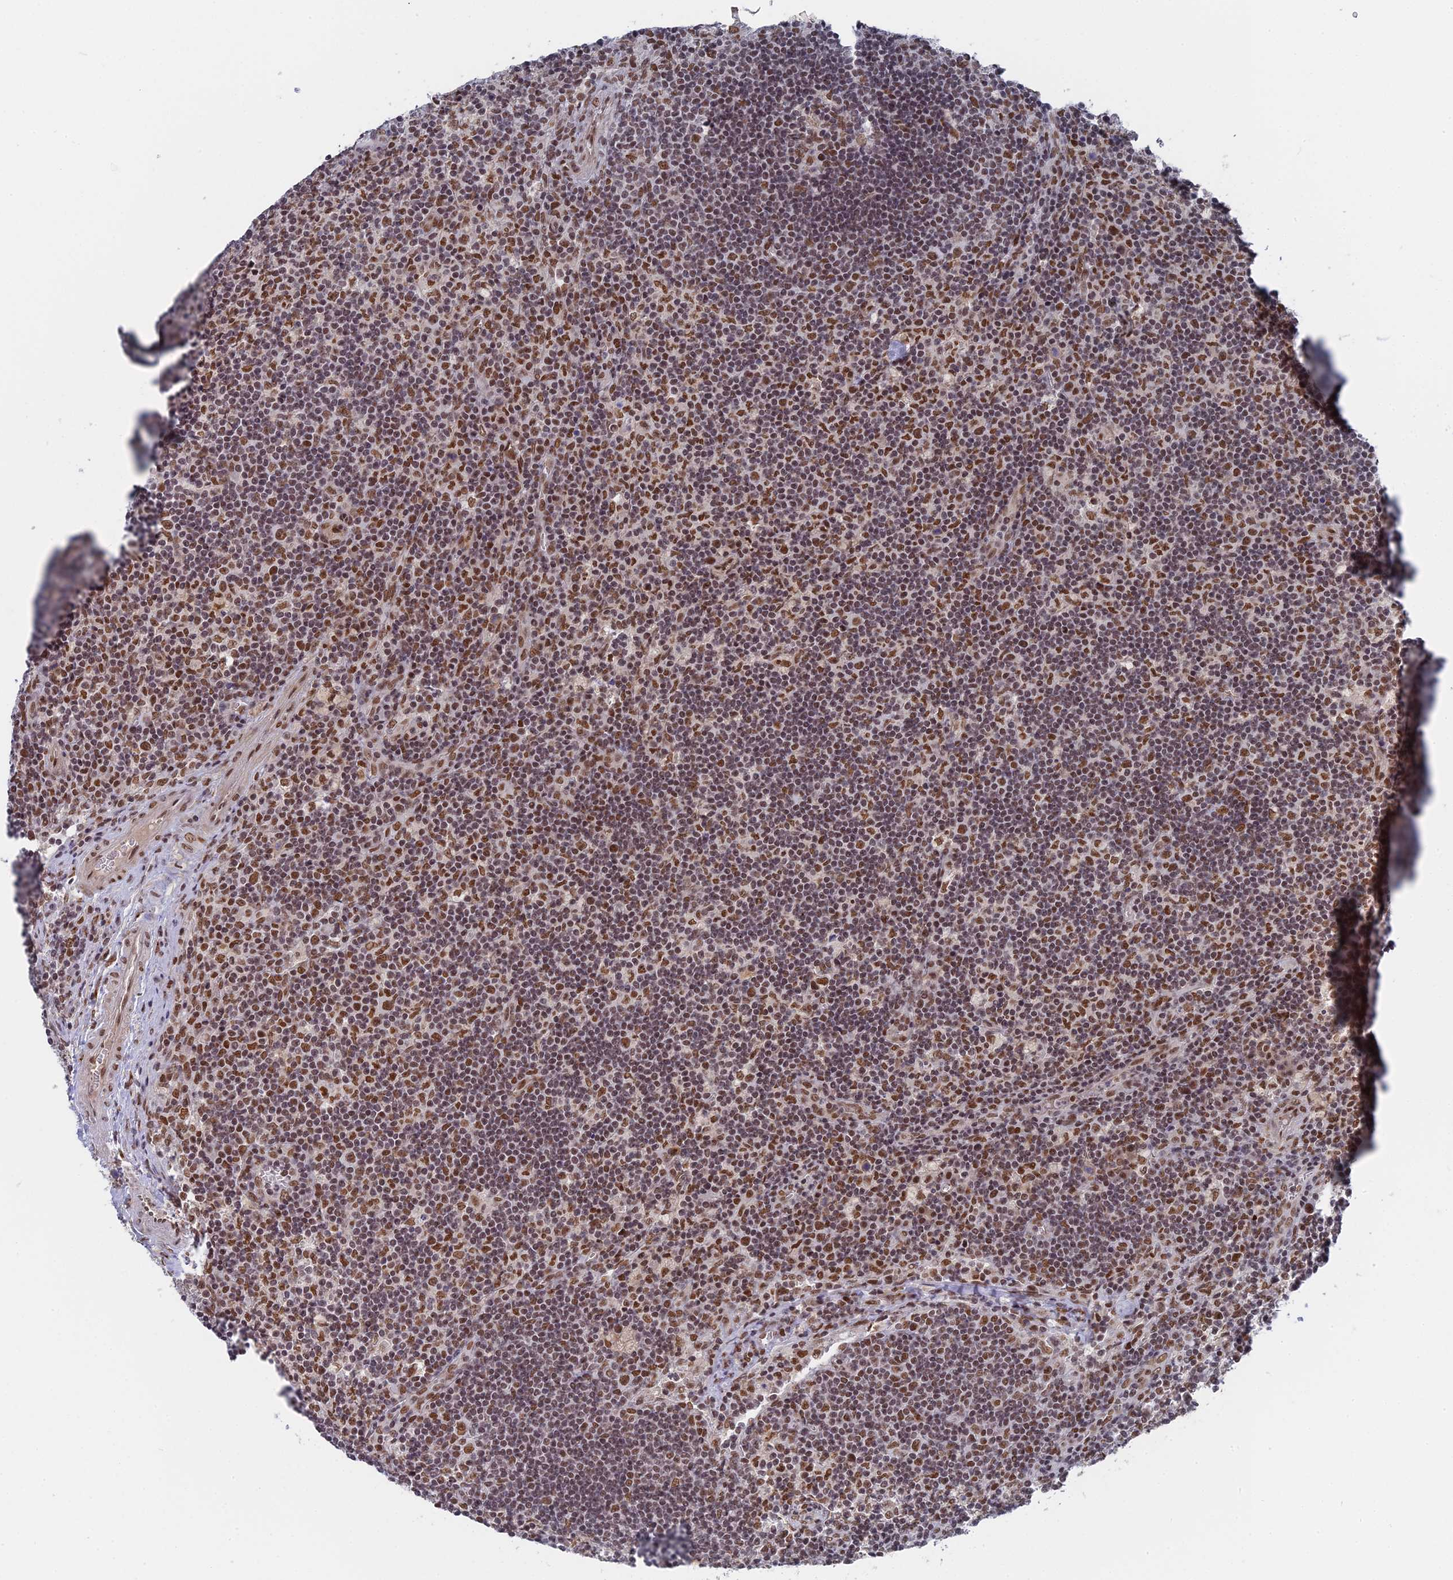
{"staining": {"intensity": "moderate", "quantity": ">75%", "location": "nuclear"}, "tissue": "lymph node", "cell_type": "Germinal center cells", "image_type": "normal", "snomed": [{"axis": "morphology", "description": "Normal tissue, NOS"}, {"axis": "topography", "description": "Lymph node"}], "caption": "About >75% of germinal center cells in unremarkable lymph node show moderate nuclear protein staining as visualized by brown immunohistochemical staining.", "gene": "CCDC85A", "patient": {"sex": "male", "age": 58}}